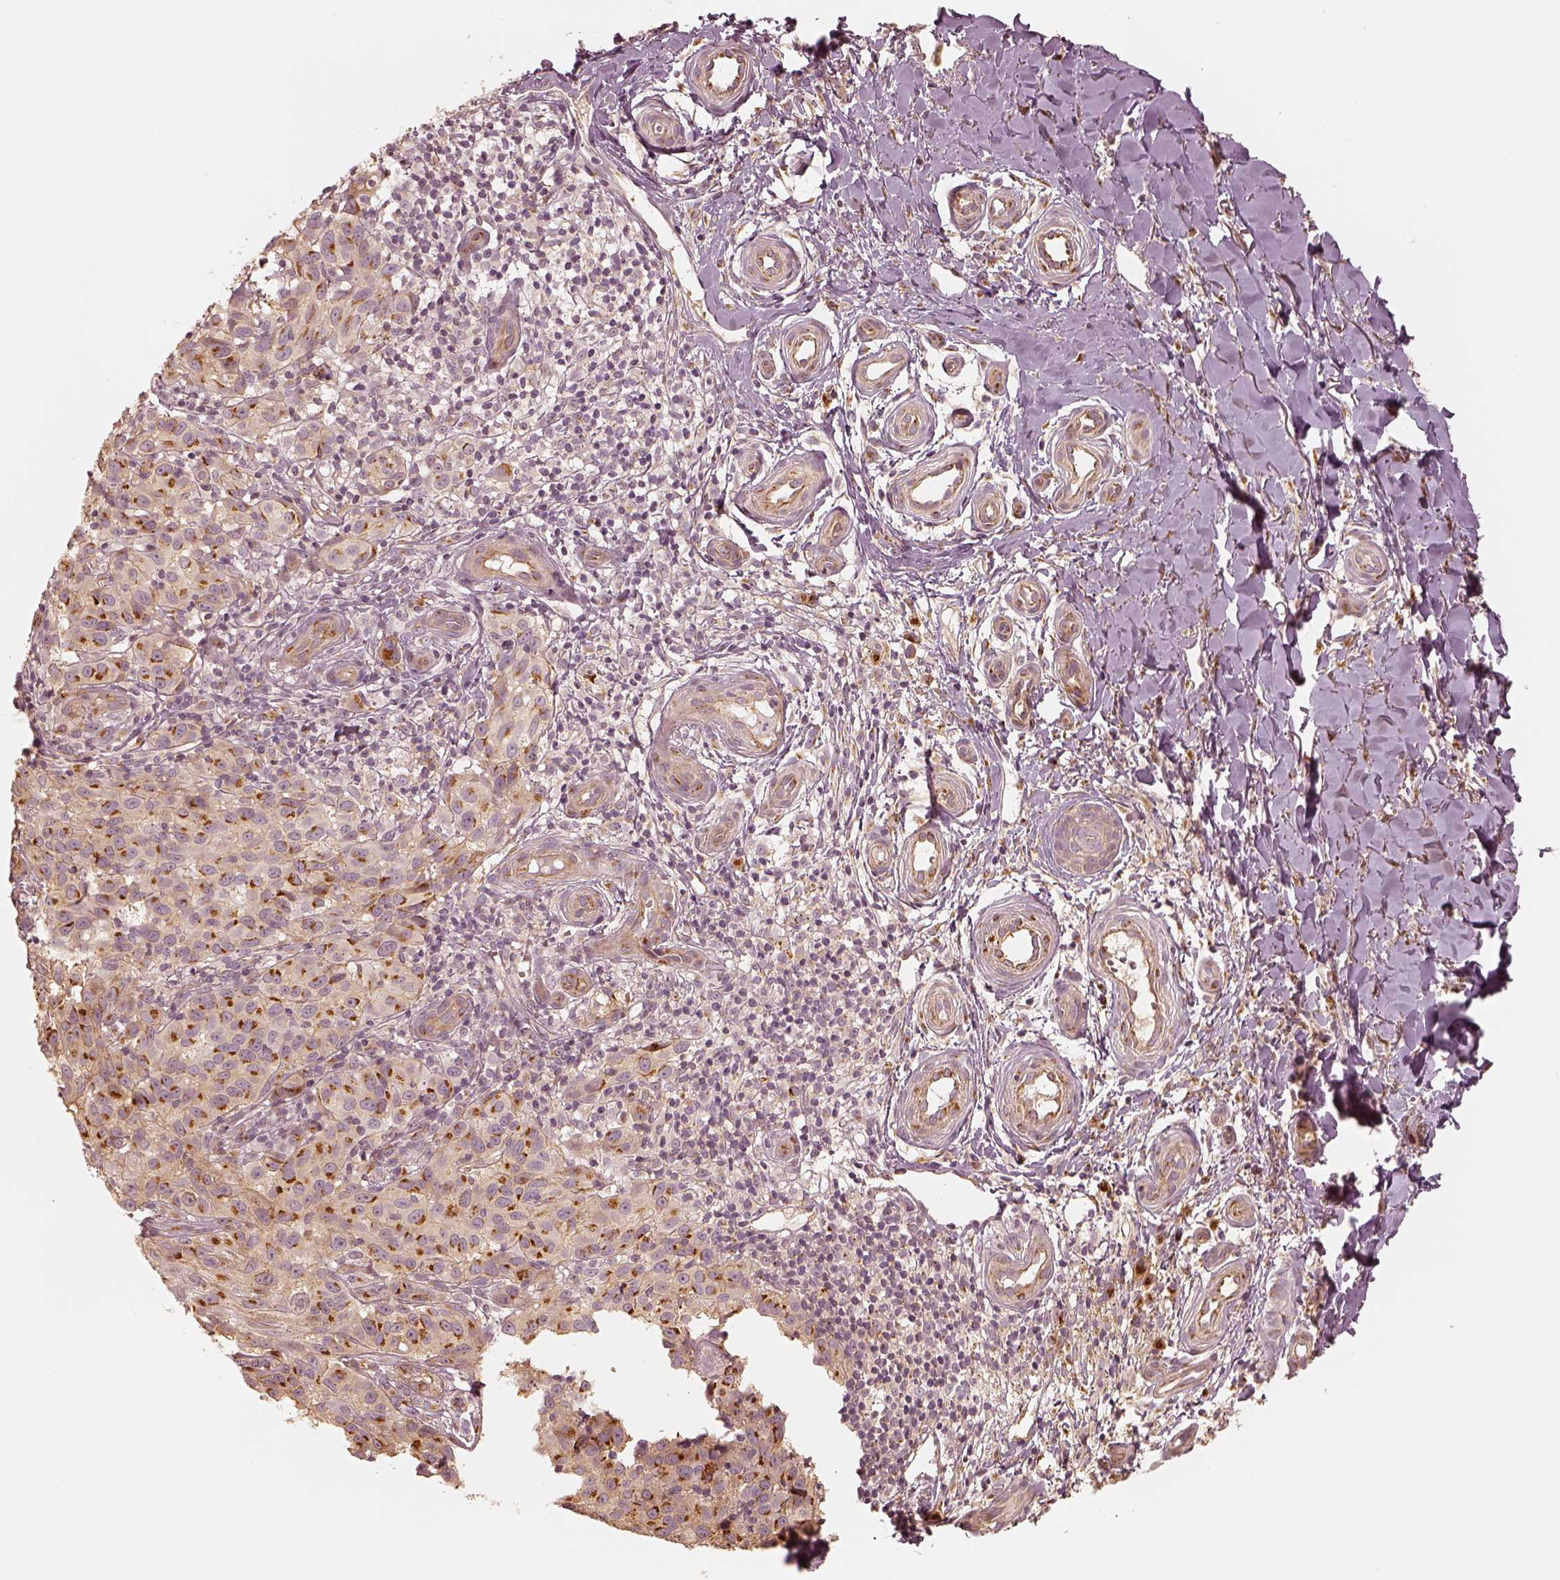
{"staining": {"intensity": "moderate", "quantity": "25%-75%", "location": "cytoplasmic/membranous"}, "tissue": "melanoma", "cell_type": "Tumor cells", "image_type": "cancer", "snomed": [{"axis": "morphology", "description": "Malignant melanoma, NOS"}, {"axis": "topography", "description": "Skin"}], "caption": "Malignant melanoma stained with DAB (3,3'-diaminobenzidine) immunohistochemistry (IHC) displays medium levels of moderate cytoplasmic/membranous expression in about 25%-75% of tumor cells.", "gene": "GORASP2", "patient": {"sex": "female", "age": 53}}